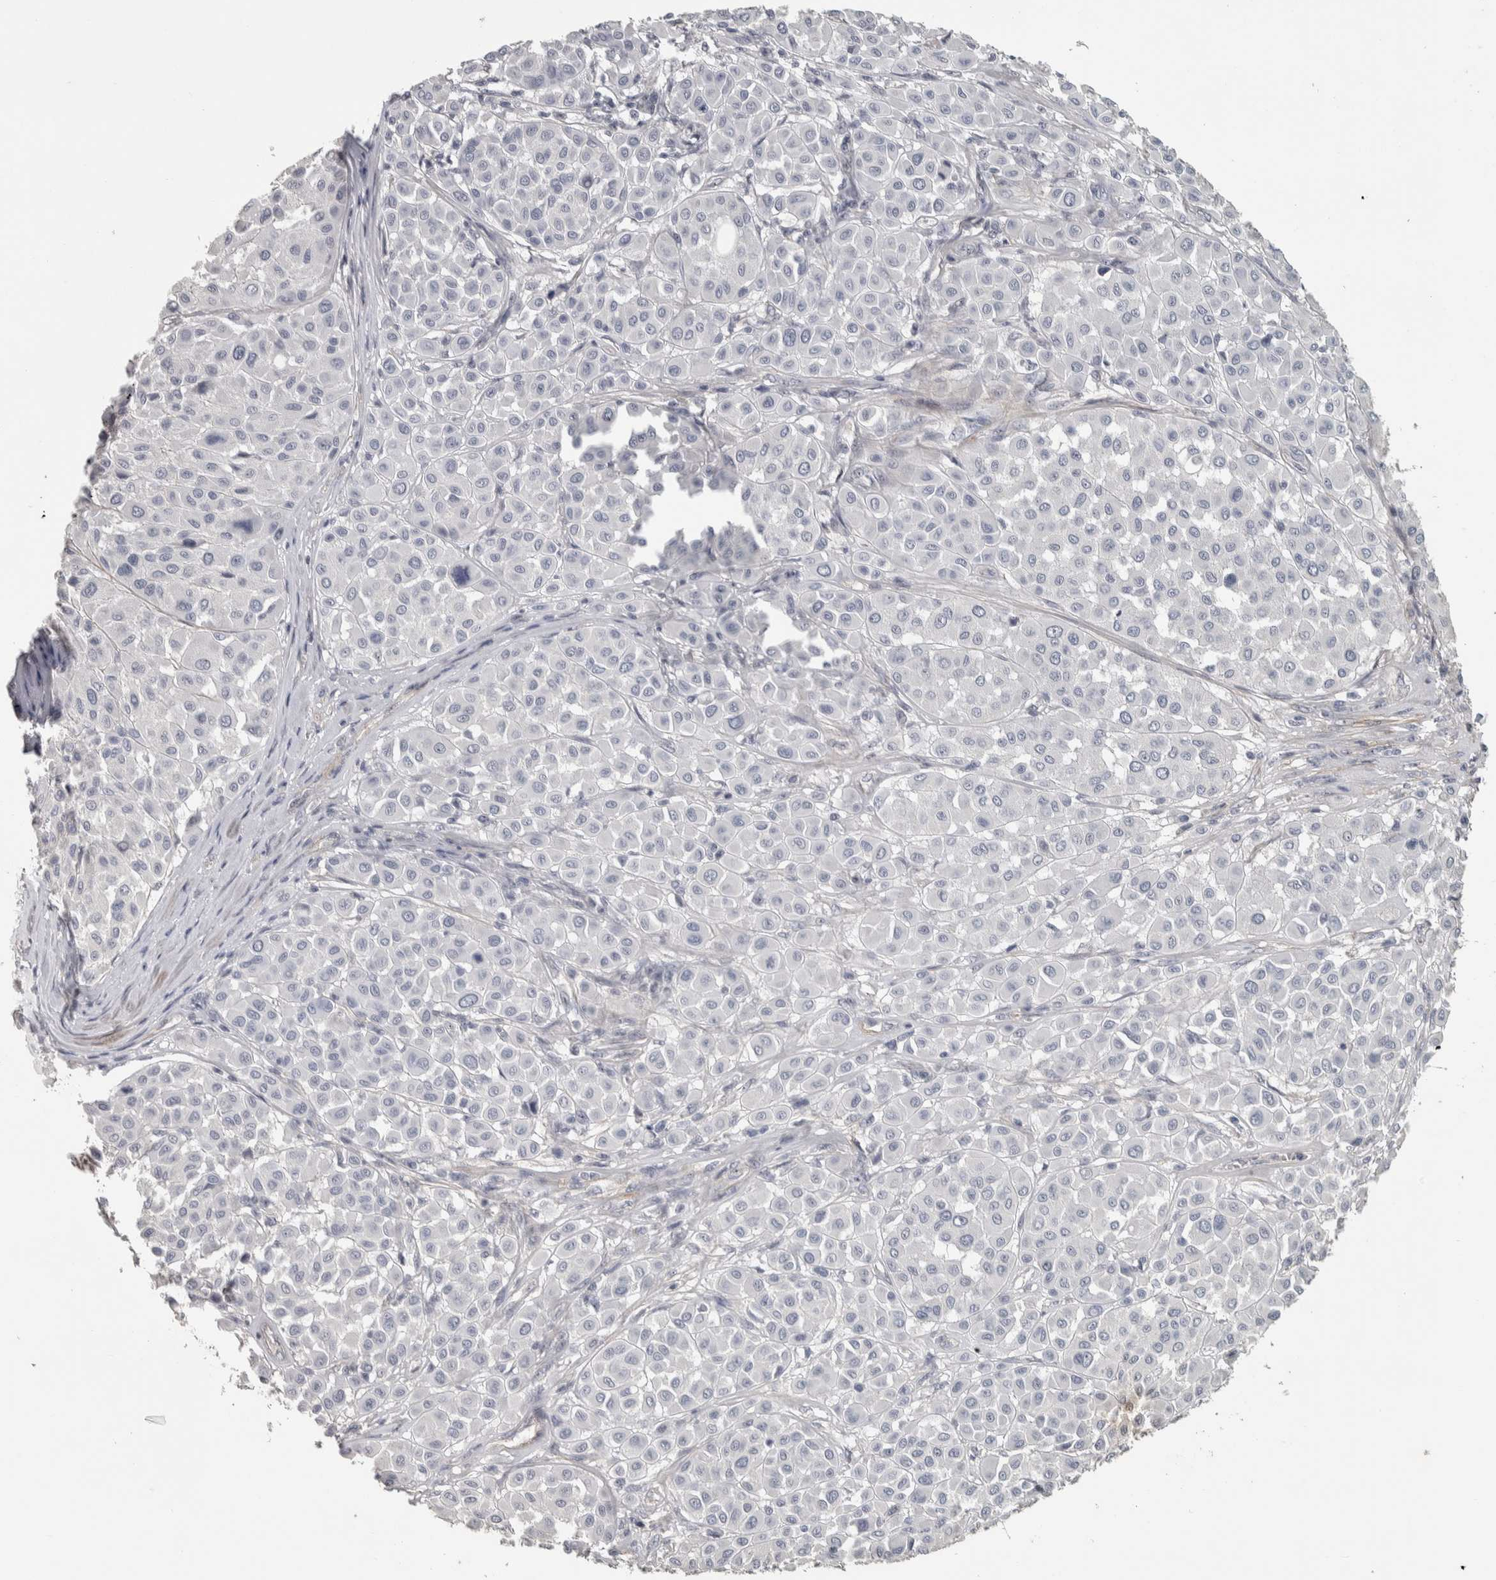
{"staining": {"intensity": "negative", "quantity": "none", "location": "none"}, "tissue": "melanoma", "cell_type": "Tumor cells", "image_type": "cancer", "snomed": [{"axis": "morphology", "description": "Malignant melanoma, Metastatic site"}, {"axis": "topography", "description": "Soft tissue"}], "caption": "Tumor cells are negative for protein expression in human melanoma. (DAB (3,3'-diaminobenzidine) immunohistochemistry (IHC), high magnification).", "gene": "DCAF10", "patient": {"sex": "male", "age": 41}}